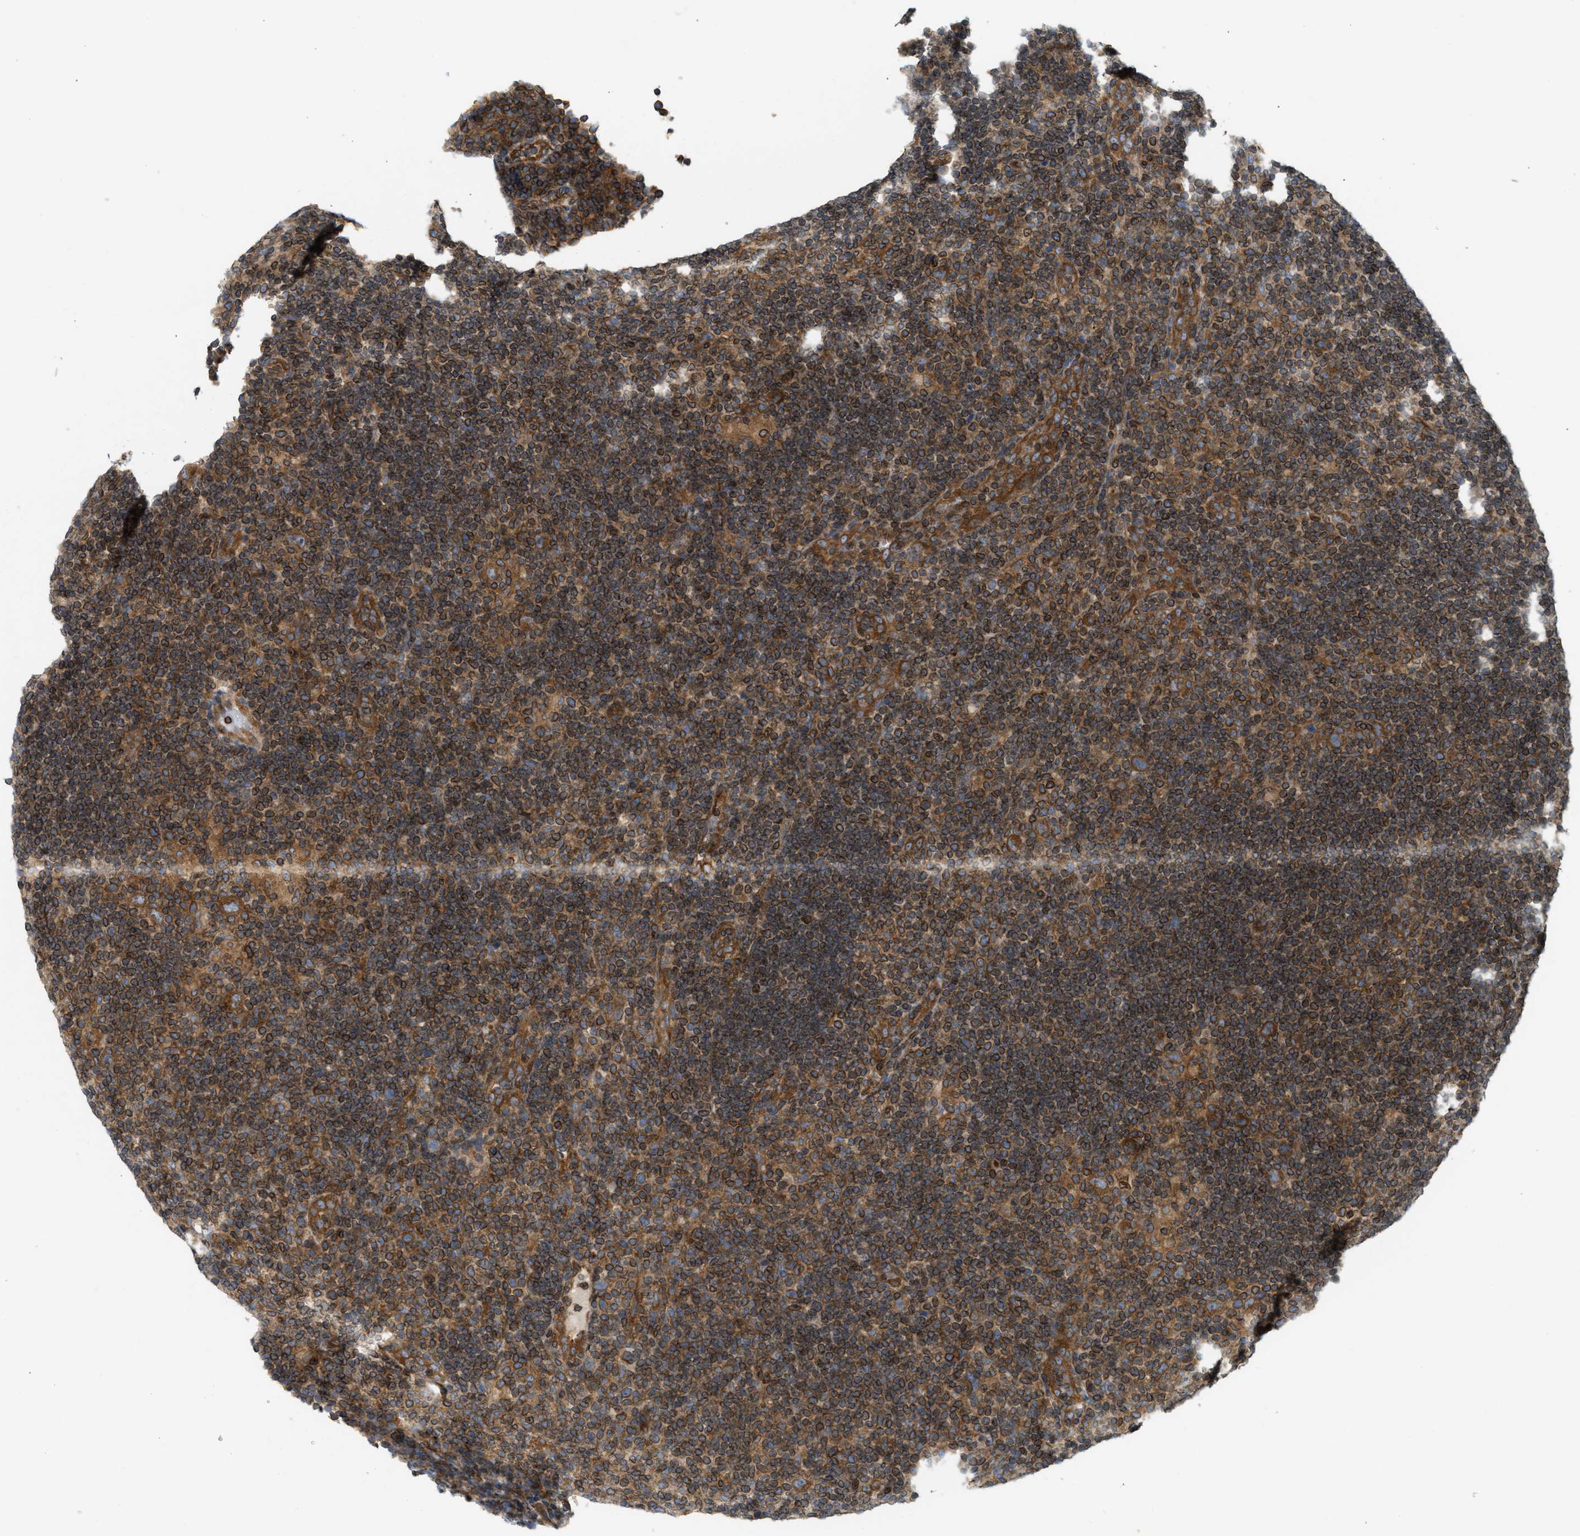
{"staining": {"intensity": "moderate", "quantity": ">75%", "location": "cytoplasmic/membranous"}, "tissue": "lymphoma", "cell_type": "Tumor cells", "image_type": "cancer", "snomed": [{"axis": "morphology", "description": "Hodgkin's disease, NOS"}, {"axis": "topography", "description": "Lymph node"}], "caption": "The image reveals a brown stain indicating the presence of a protein in the cytoplasmic/membranous of tumor cells in lymphoma.", "gene": "STRN", "patient": {"sex": "female", "age": 57}}